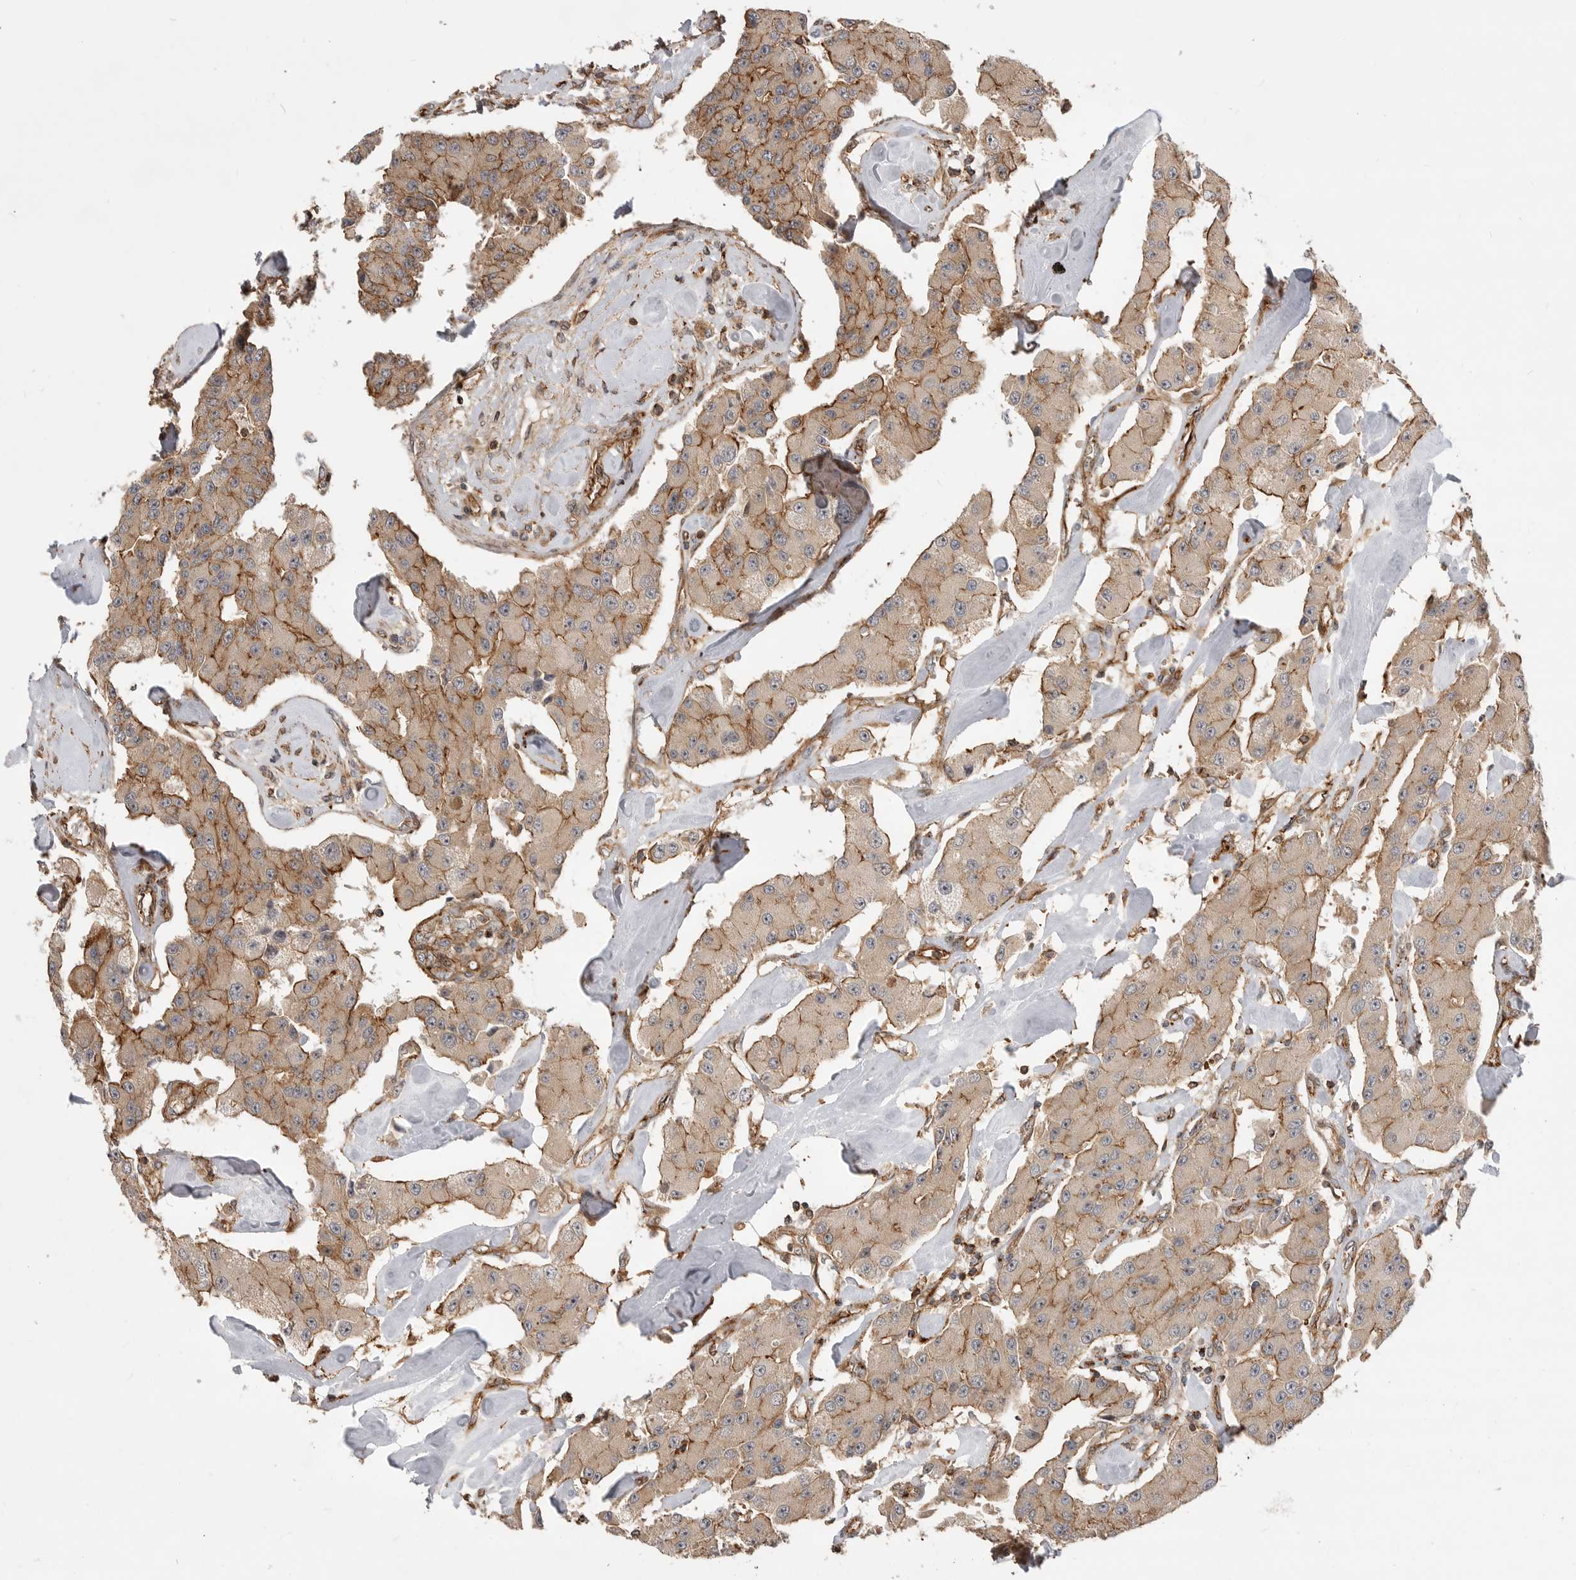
{"staining": {"intensity": "moderate", "quantity": ">75%", "location": "cytoplasmic/membranous"}, "tissue": "carcinoid", "cell_type": "Tumor cells", "image_type": "cancer", "snomed": [{"axis": "morphology", "description": "Carcinoid, malignant, NOS"}, {"axis": "topography", "description": "Pancreas"}], "caption": "Immunohistochemistry of human carcinoid demonstrates medium levels of moderate cytoplasmic/membranous expression in approximately >75% of tumor cells.", "gene": "GPATCH2", "patient": {"sex": "male", "age": 41}}